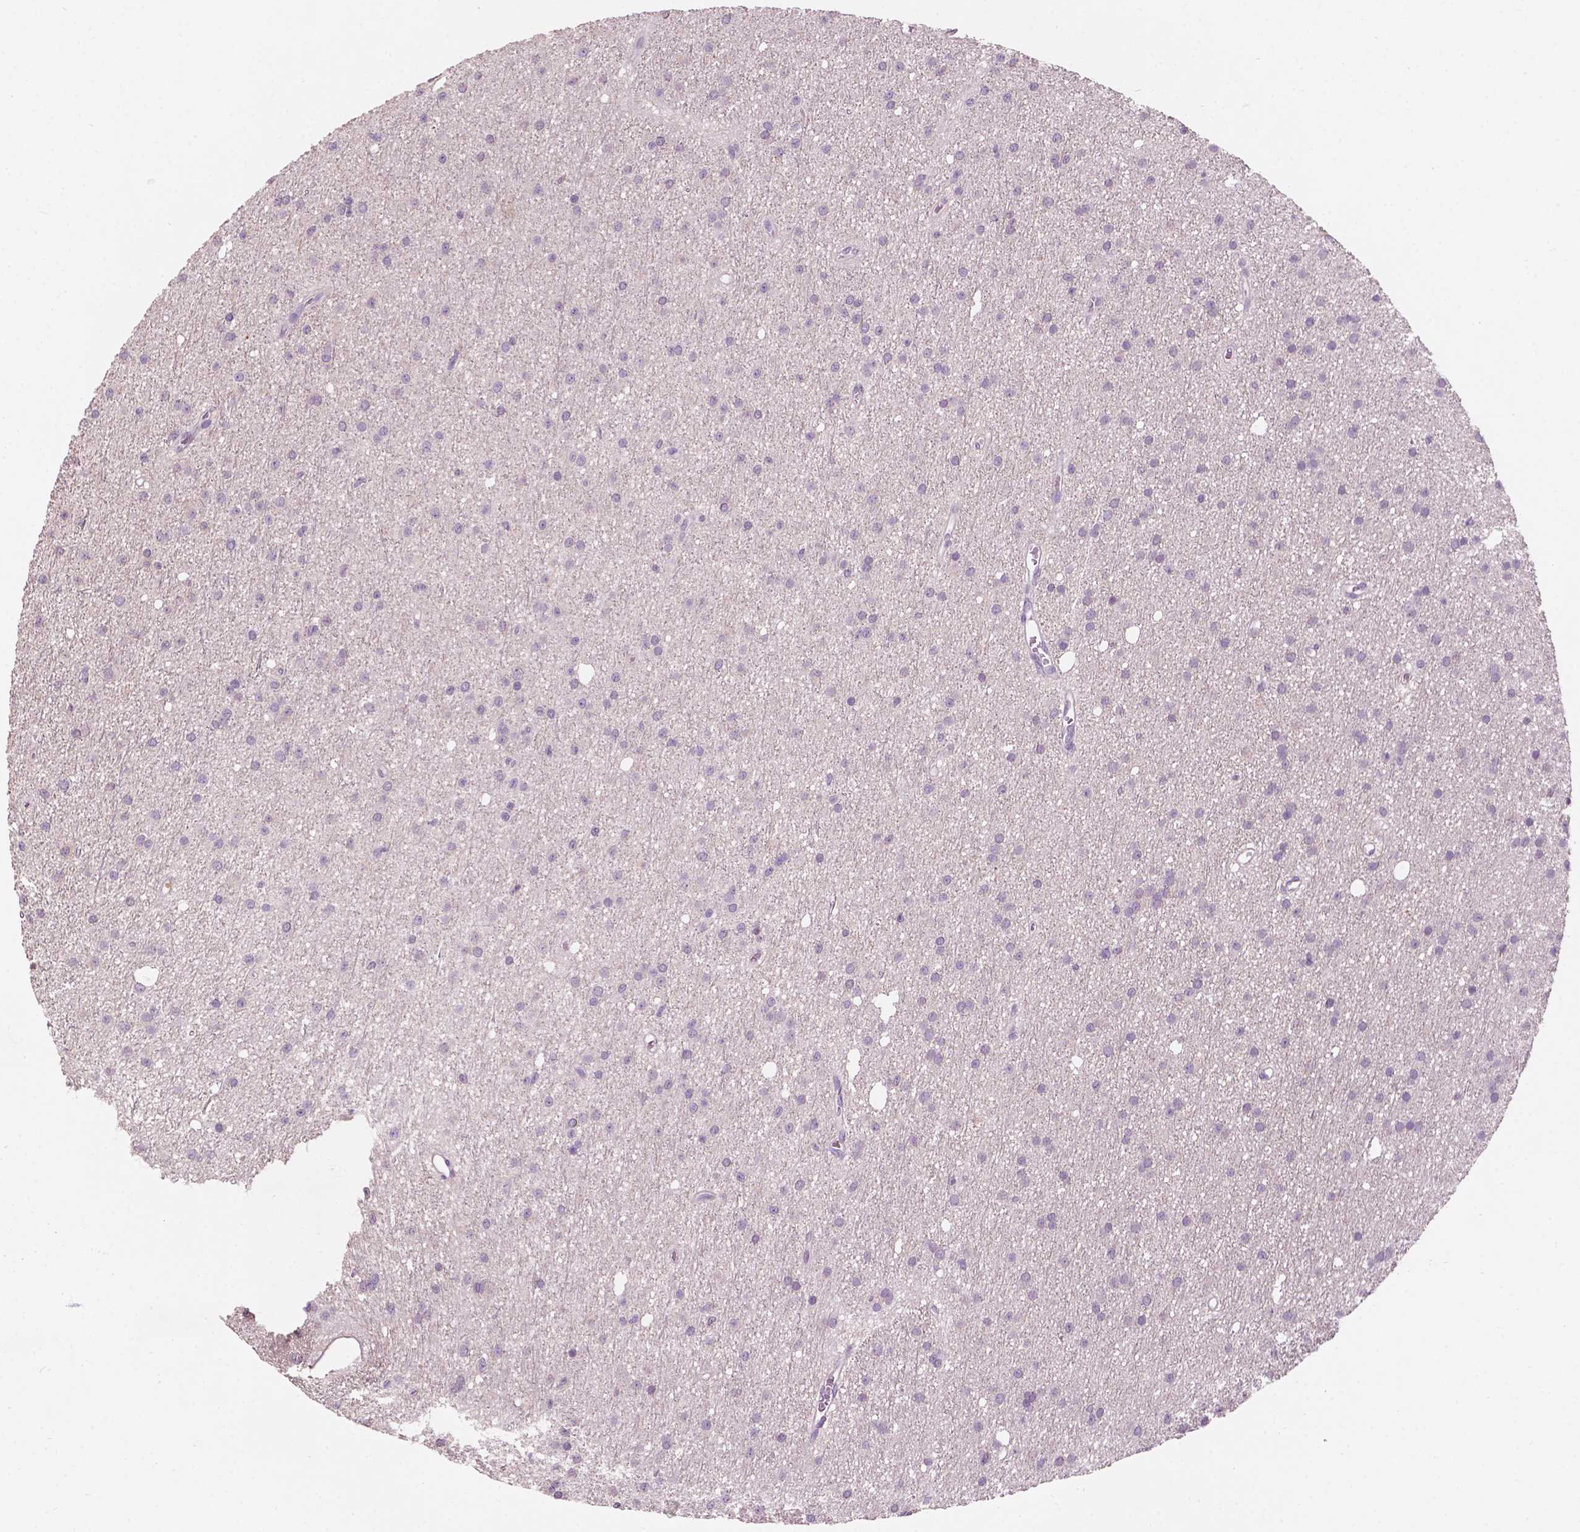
{"staining": {"intensity": "negative", "quantity": "none", "location": "none"}, "tissue": "glioma", "cell_type": "Tumor cells", "image_type": "cancer", "snomed": [{"axis": "morphology", "description": "Glioma, malignant, Low grade"}, {"axis": "topography", "description": "Brain"}], "caption": "Immunohistochemistry (IHC) photomicrograph of neoplastic tissue: glioma stained with DAB displays no significant protein positivity in tumor cells.", "gene": "TM6SF2", "patient": {"sex": "male", "age": 27}}